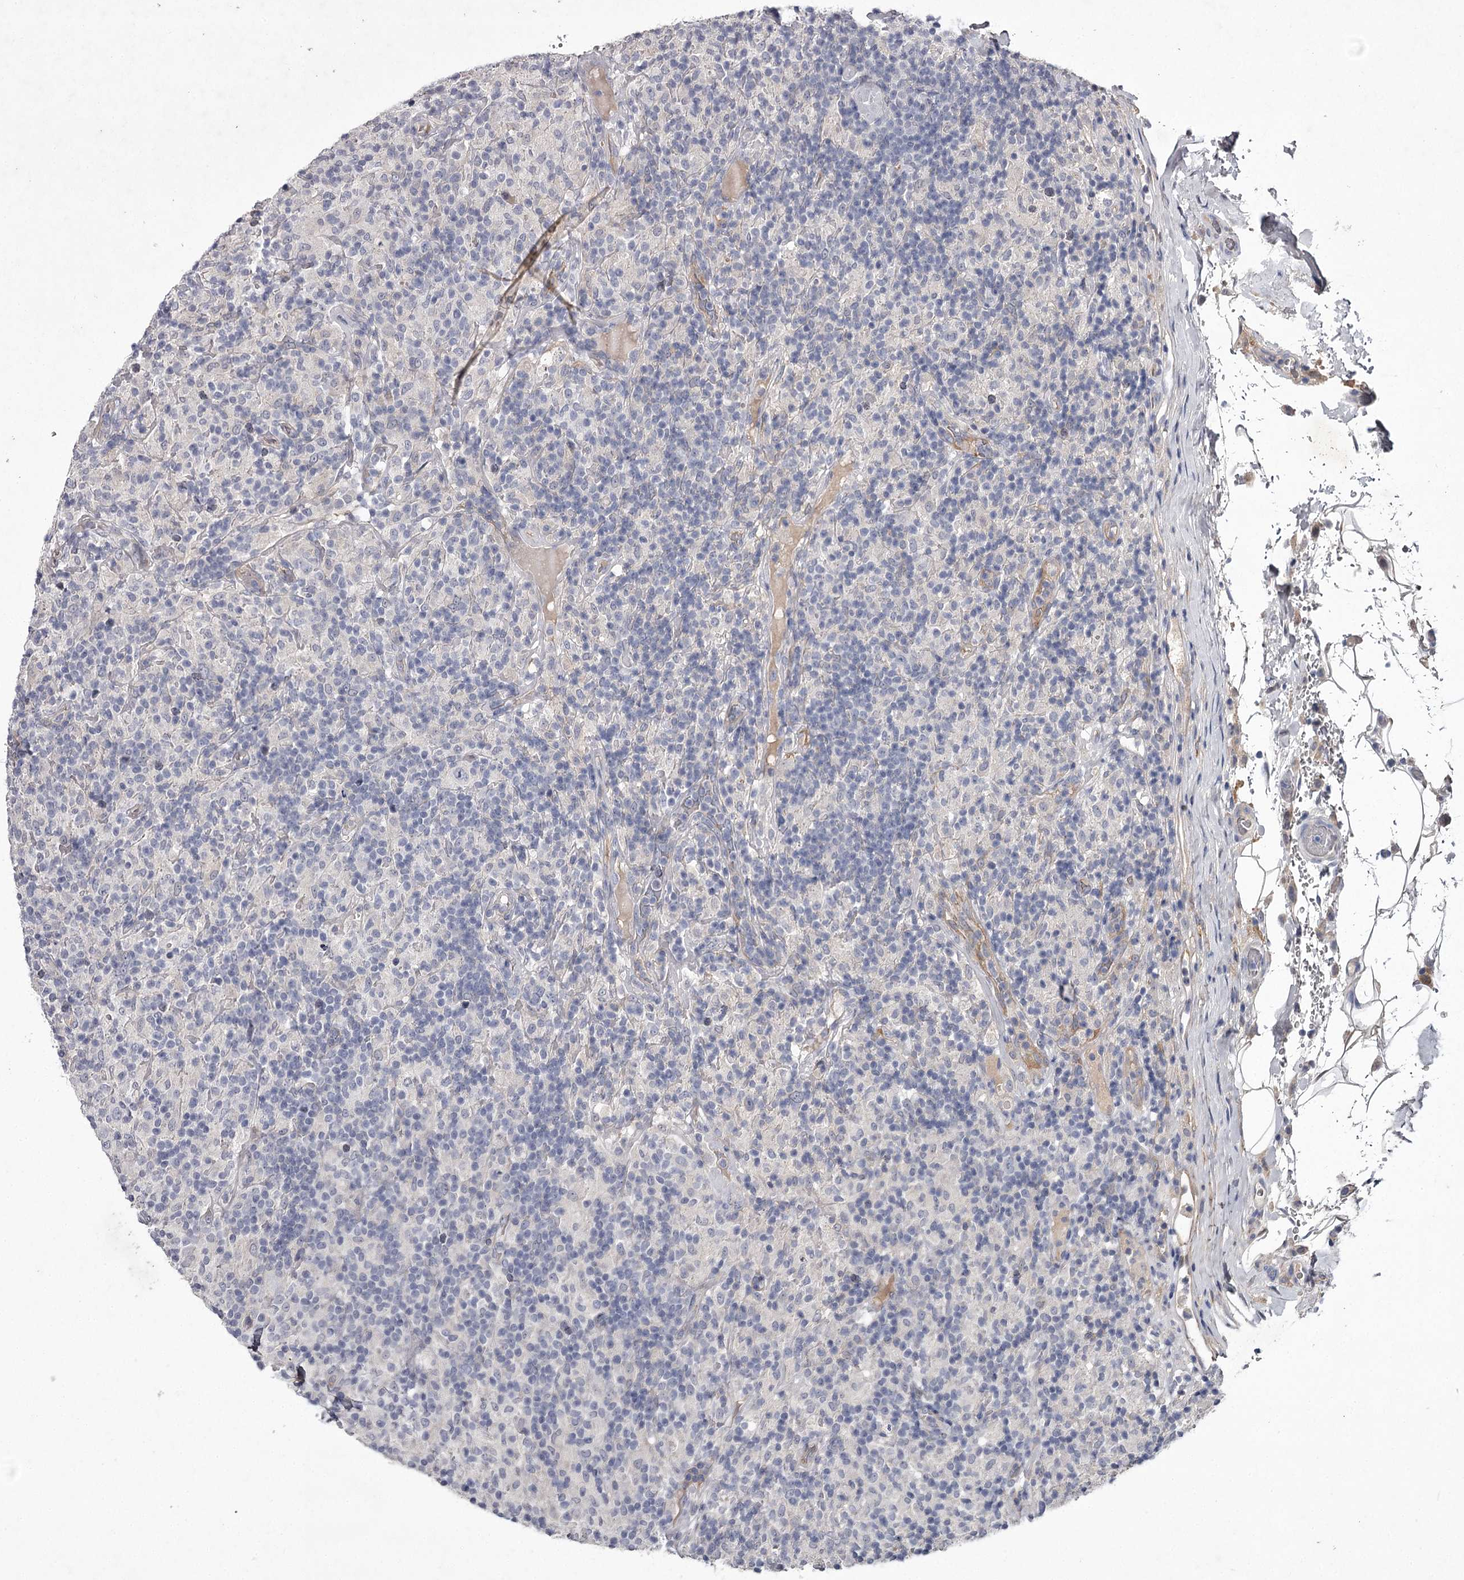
{"staining": {"intensity": "negative", "quantity": "none", "location": "none"}, "tissue": "lymphoma", "cell_type": "Tumor cells", "image_type": "cancer", "snomed": [{"axis": "morphology", "description": "Hodgkin's disease, NOS"}, {"axis": "topography", "description": "Lymph node"}], "caption": "High power microscopy micrograph of an immunohistochemistry micrograph of lymphoma, revealing no significant expression in tumor cells. The staining is performed using DAB brown chromogen with nuclei counter-stained in using hematoxylin.", "gene": "FDXACB1", "patient": {"sex": "male", "age": 70}}